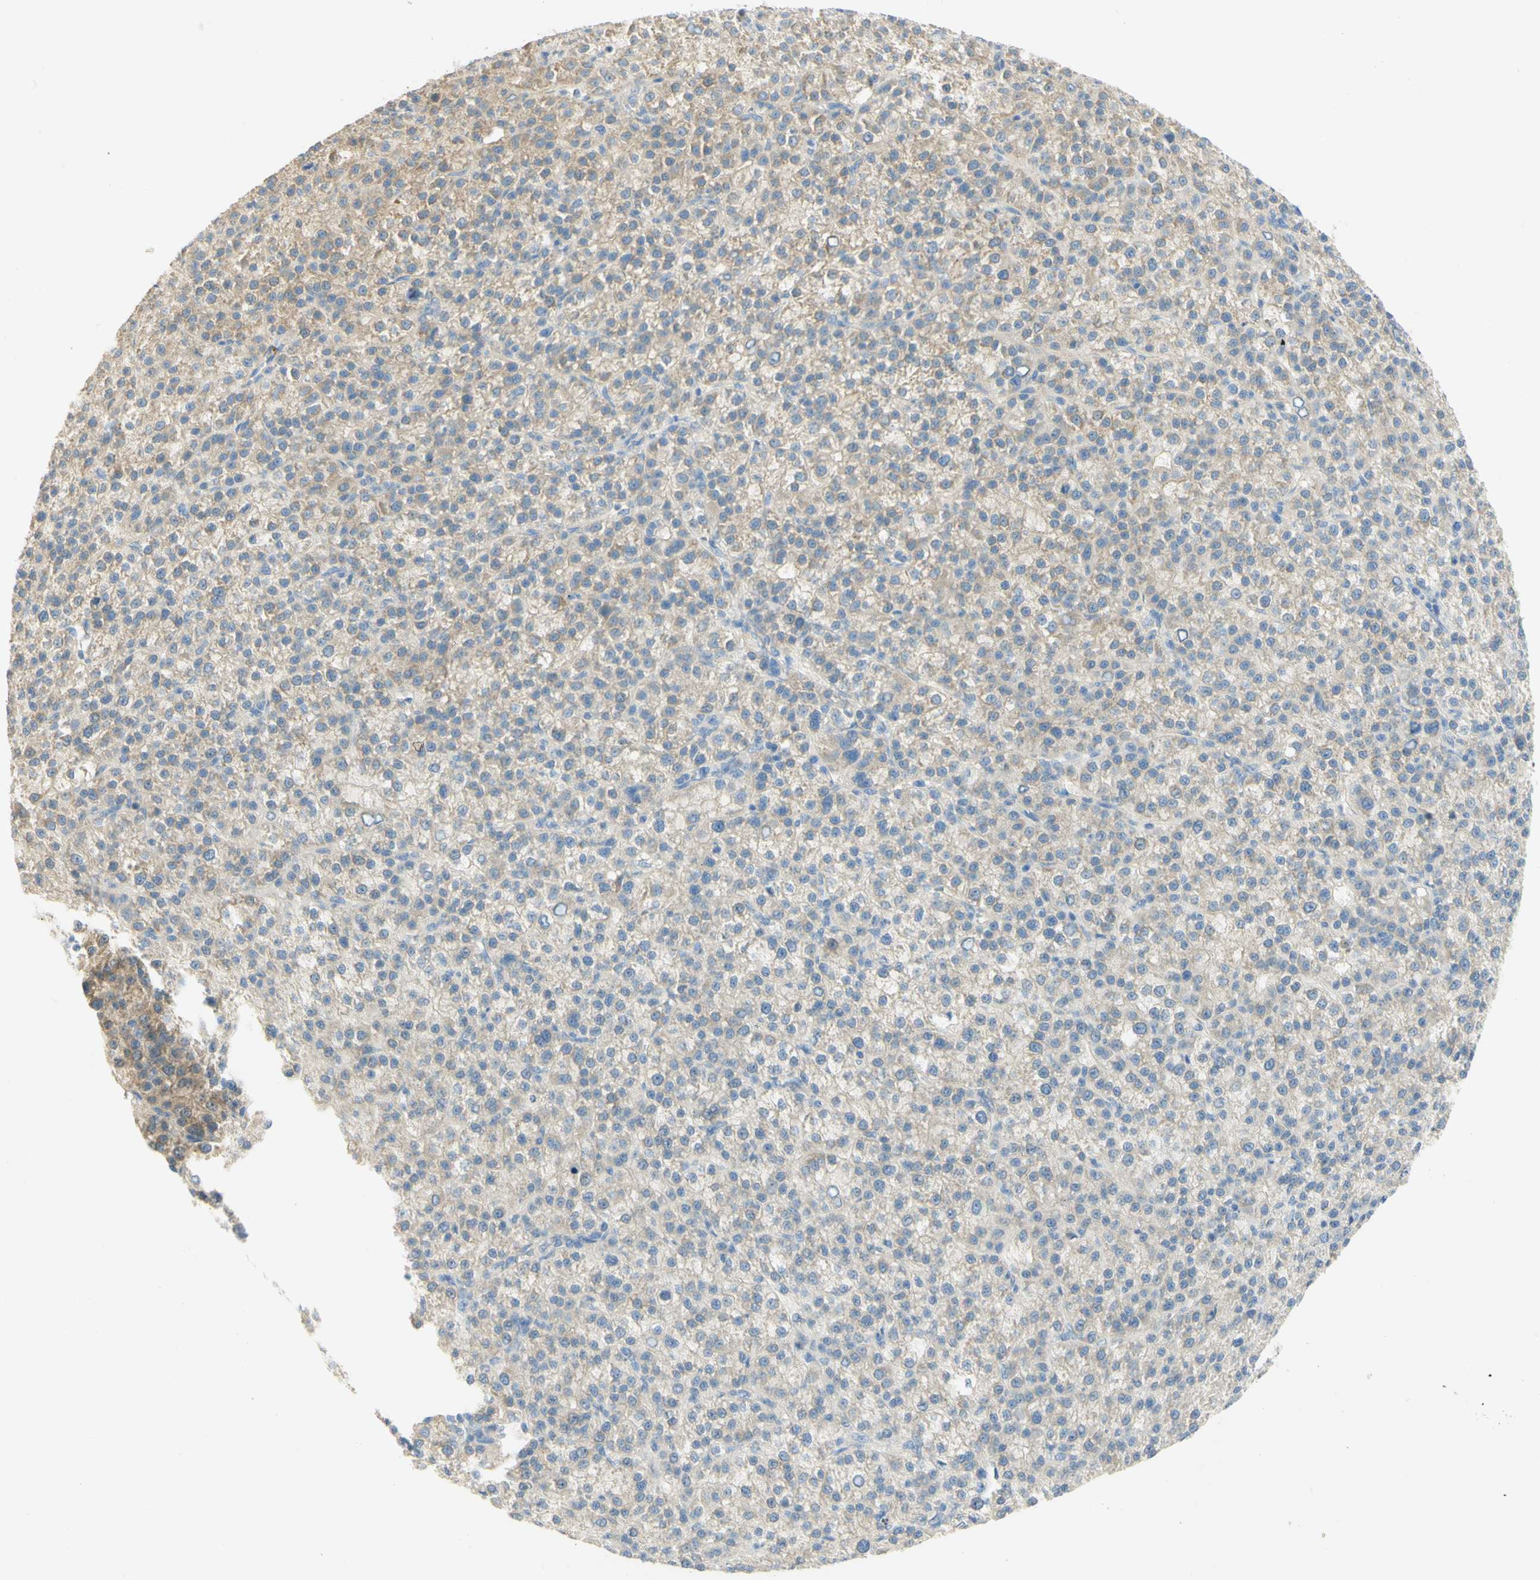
{"staining": {"intensity": "moderate", "quantity": "25%-75%", "location": "cytoplasmic/membranous"}, "tissue": "liver cancer", "cell_type": "Tumor cells", "image_type": "cancer", "snomed": [{"axis": "morphology", "description": "Carcinoma, Hepatocellular, NOS"}, {"axis": "topography", "description": "Liver"}], "caption": "Immunohistochemical staining of human liver hepatocellular carcinoma displays medium levels of moderate cytoplasmic/membranous protein positivity in about 25%-75% of tumor cells.", "gene": "GCNT3", "patient": {"sex": "female", "age": 58}}